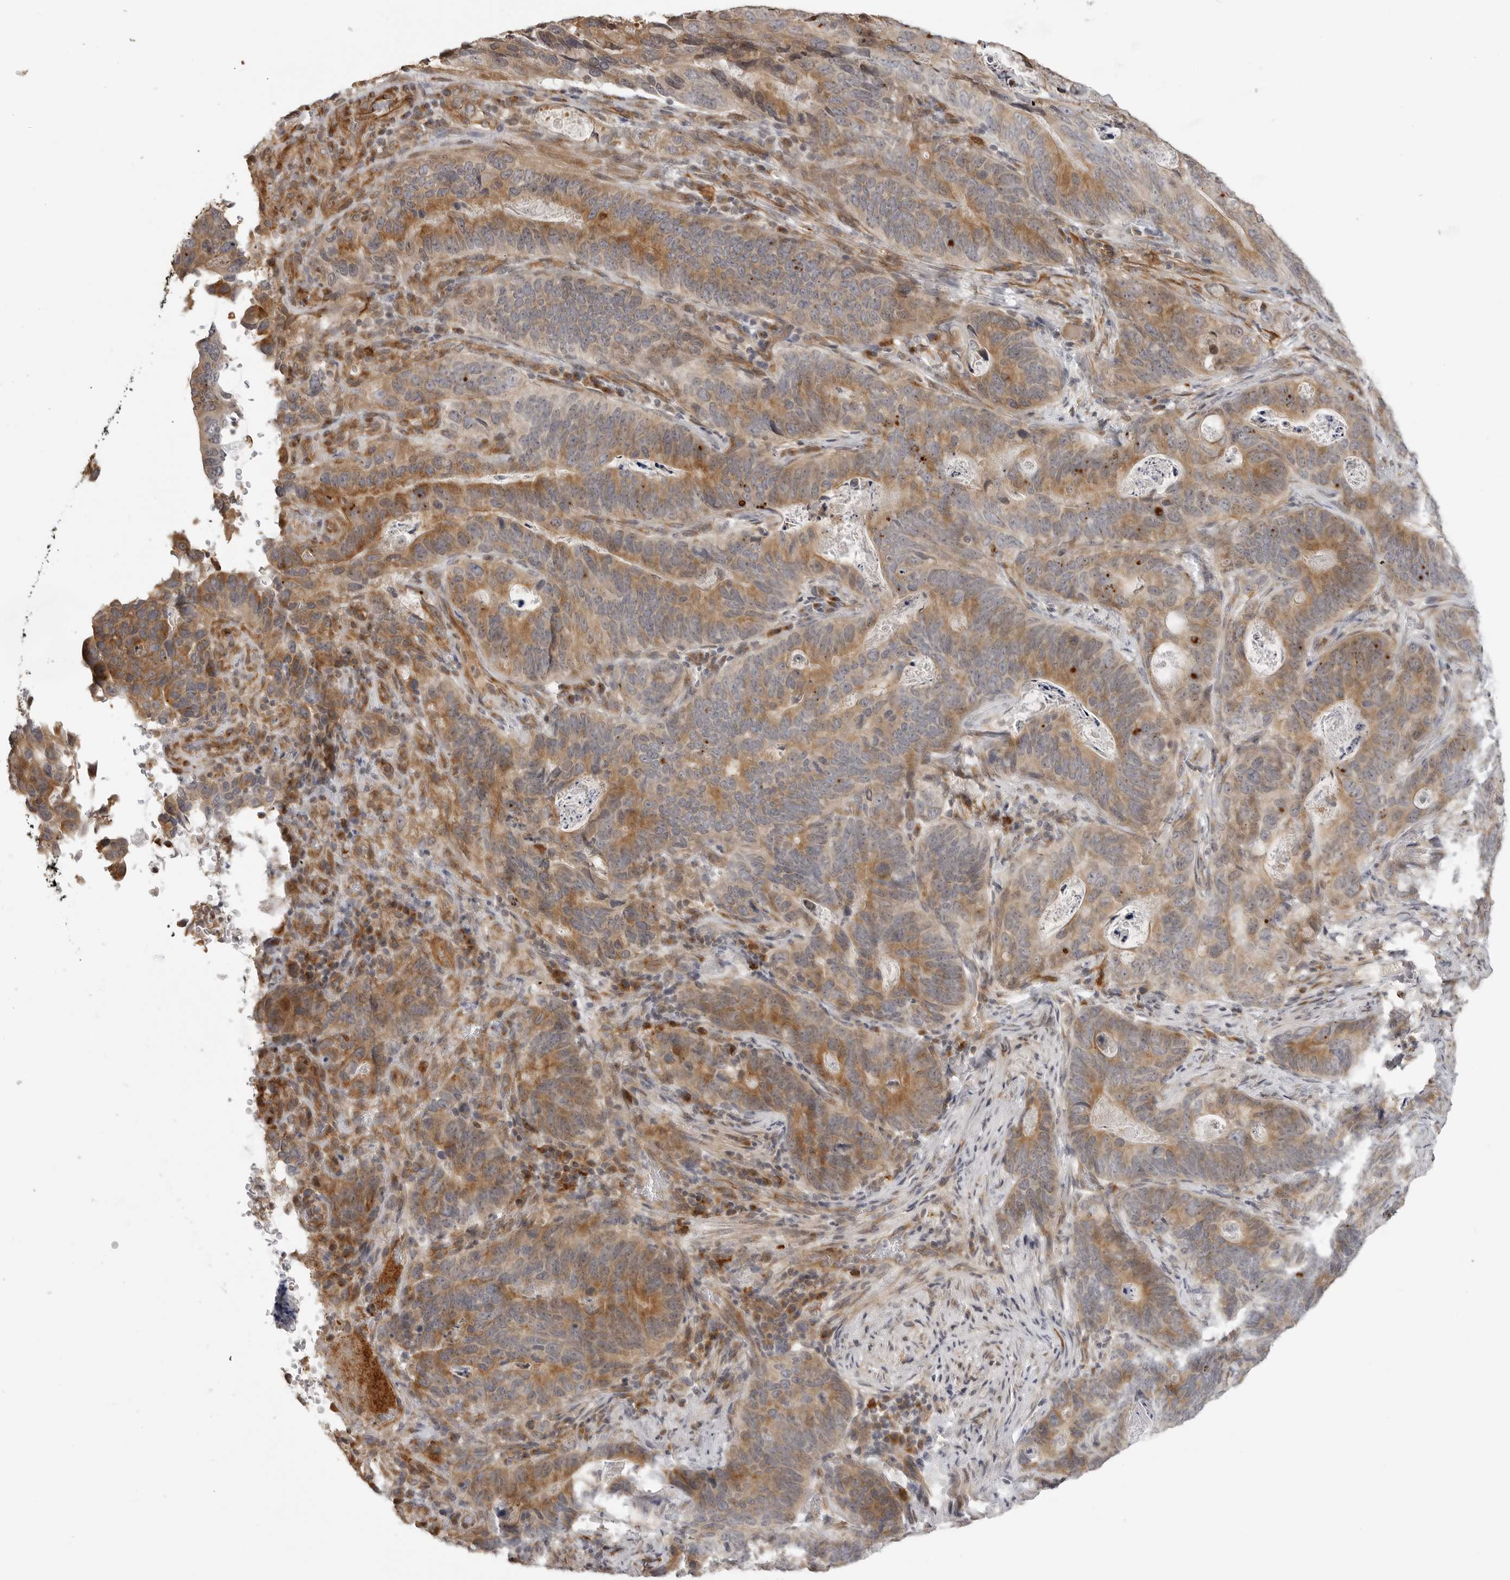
{"staining": {"intensity": "moderate", "quantity": ">75%", "location": "cytoplasmic/membranous"}, "tissue": "stomach cancer", "cell_type": "Tumor cells", "image_type": "cancer", "snomed": [{"axis": "morphology", "description": "Normal tissue, NOS"}, {"axis": "morphology", "description": "Adenocarcinoma, NOS"}, {"axis": "topography", "description": "Stomach"}], "caption": "A brown stain labels moderate cytoplasmic/membranous positivity of a protein in stomach adenocarcinoma tumor cells. The staining was performed using DAB (3,3'-diaminobenzidine), with brown indicating positive protein expression. Nuclei are stained blue with hematoxylin.", "gene": "IDO1", "patient": {"sex": "female", "age": 89}}